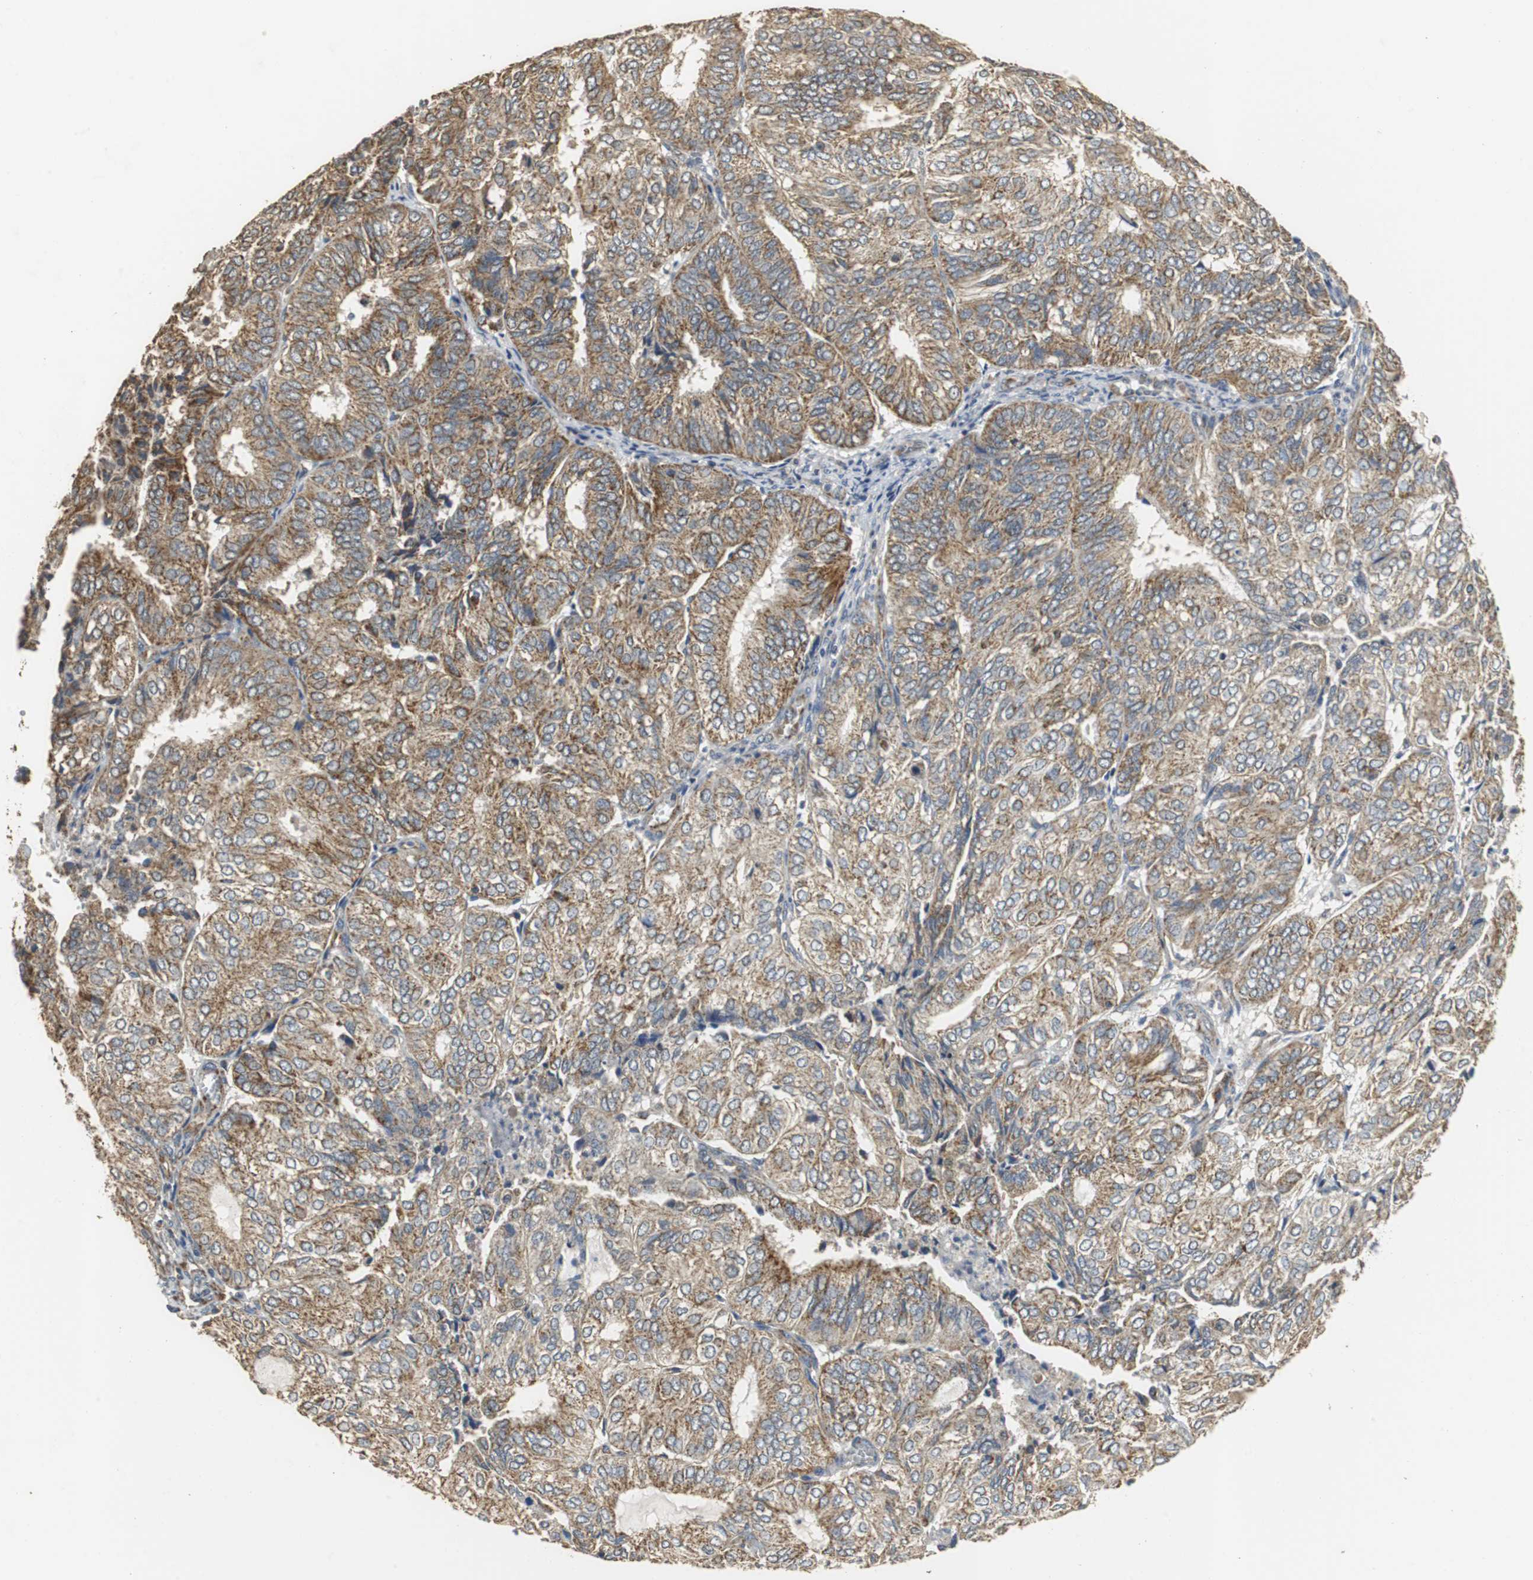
{"staining": {"intensity": "moderate", "quantity": ">75%", "location": "cytoplasmic/membranous"}, "tissue": "endometrial cancer", "cell_type": "Tumor cells", "image_type": "cancer", "snomed": [{"axis": "morphology", "description": "Adenocarcinoma, NOS"}, {"axis": "topography", "description": "Uterus"}], "caption": "Moderate cytoplasmic/membranous positivity for a protein is seen in about >75% of tumor cells of endometrial cancer using immunohistochemistry (IHC).", "gene": "NNT", "patient": {"sex": "female", "age": 60}}